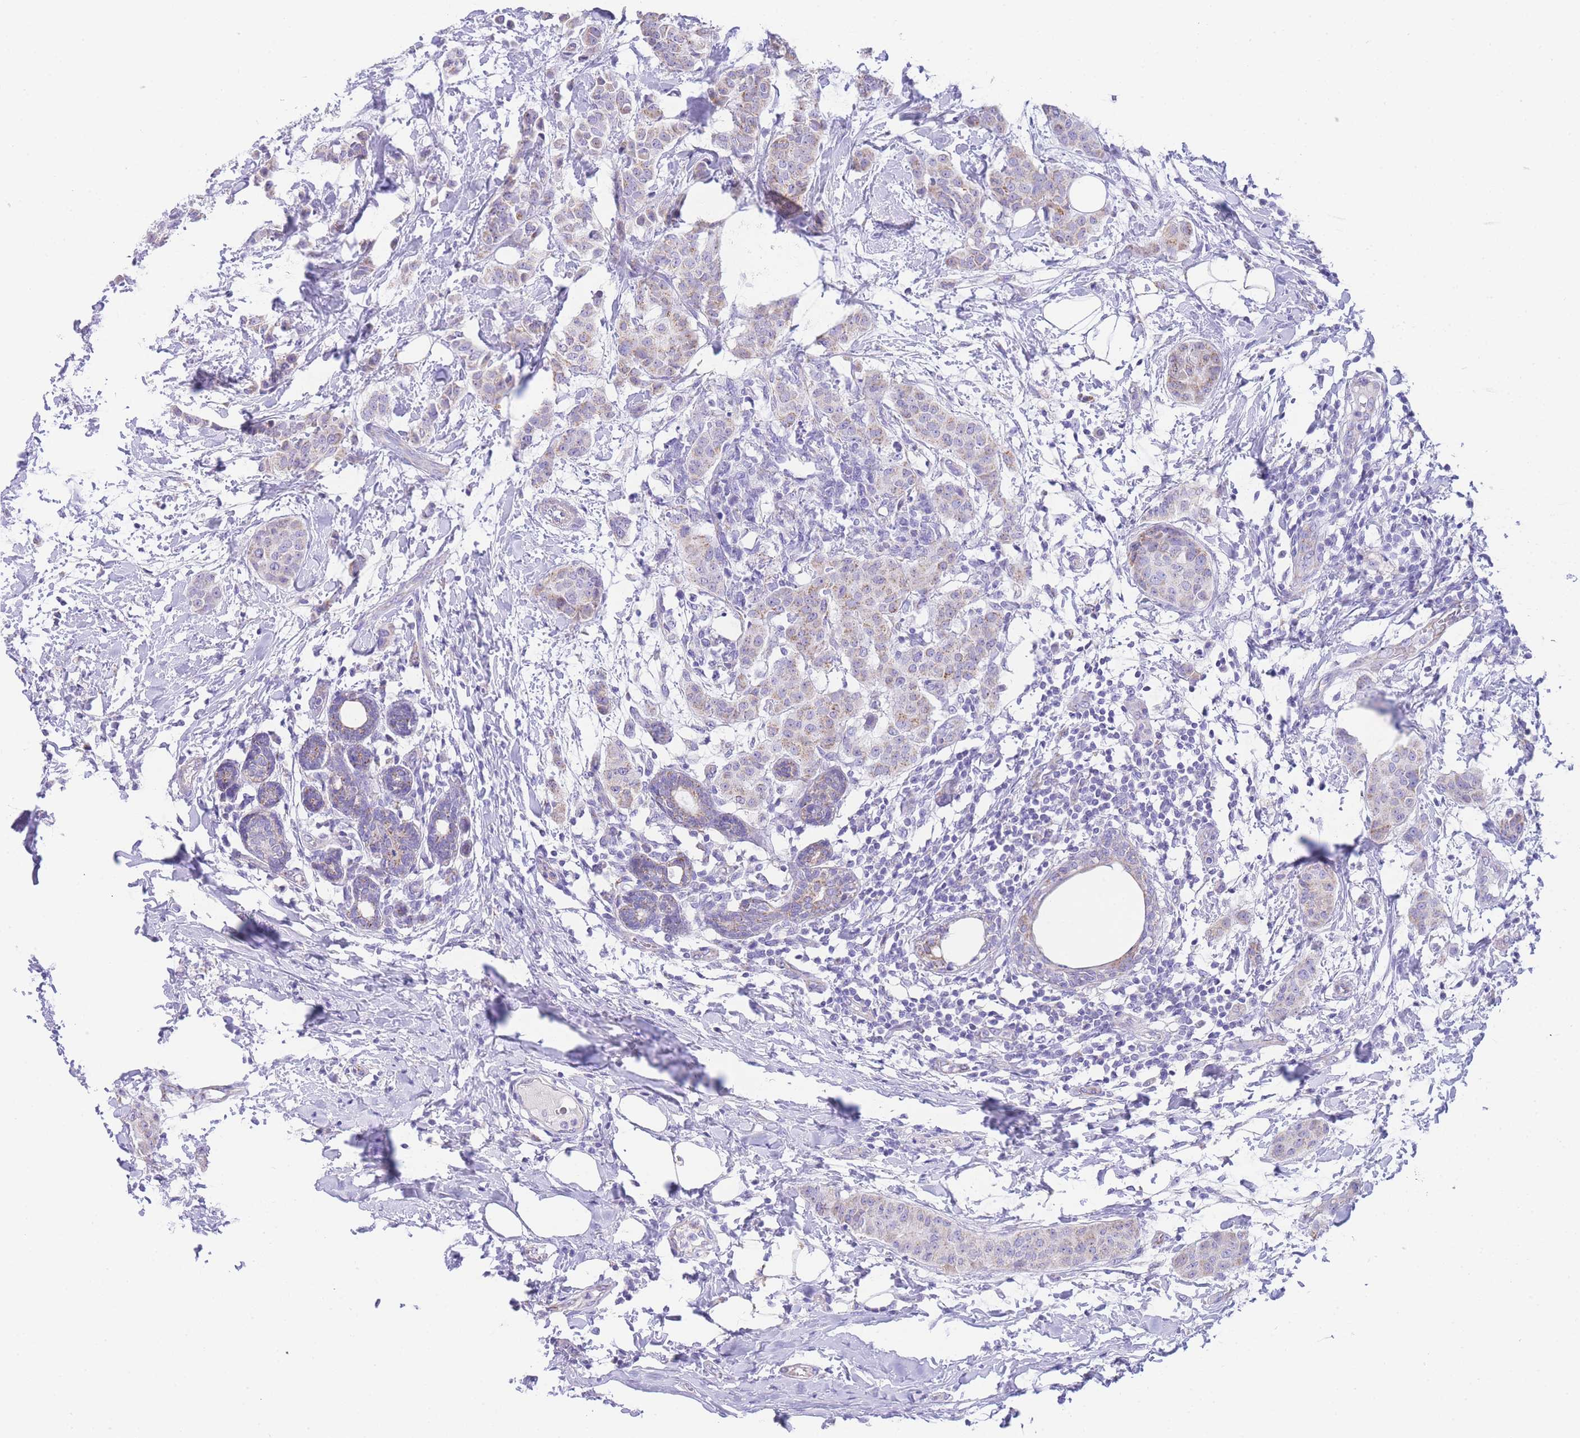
{"staining": {"intensity": "weak", "quantity": "25%-75%", "location": "cytoplasmic/membranous"}, "tissue": "breast cancer", "cell_type": "Tumor cells", "image_type": "cancer", "snomed": [{"axis": "morphology", "description": "Duct carcinoma"}, {"axis": "topography", "description": "Breast"}], "caption": "This image demonstrates intraductal carcinoma (breast) stained with IHC to label a protein in brown. The cytoplasmic/membranous of tumor cells show weak positivity for the protein. Nuclei are counter-stained blue.", "gene": "ACSM4", "patient": {"sex": "female", "age": 40}}